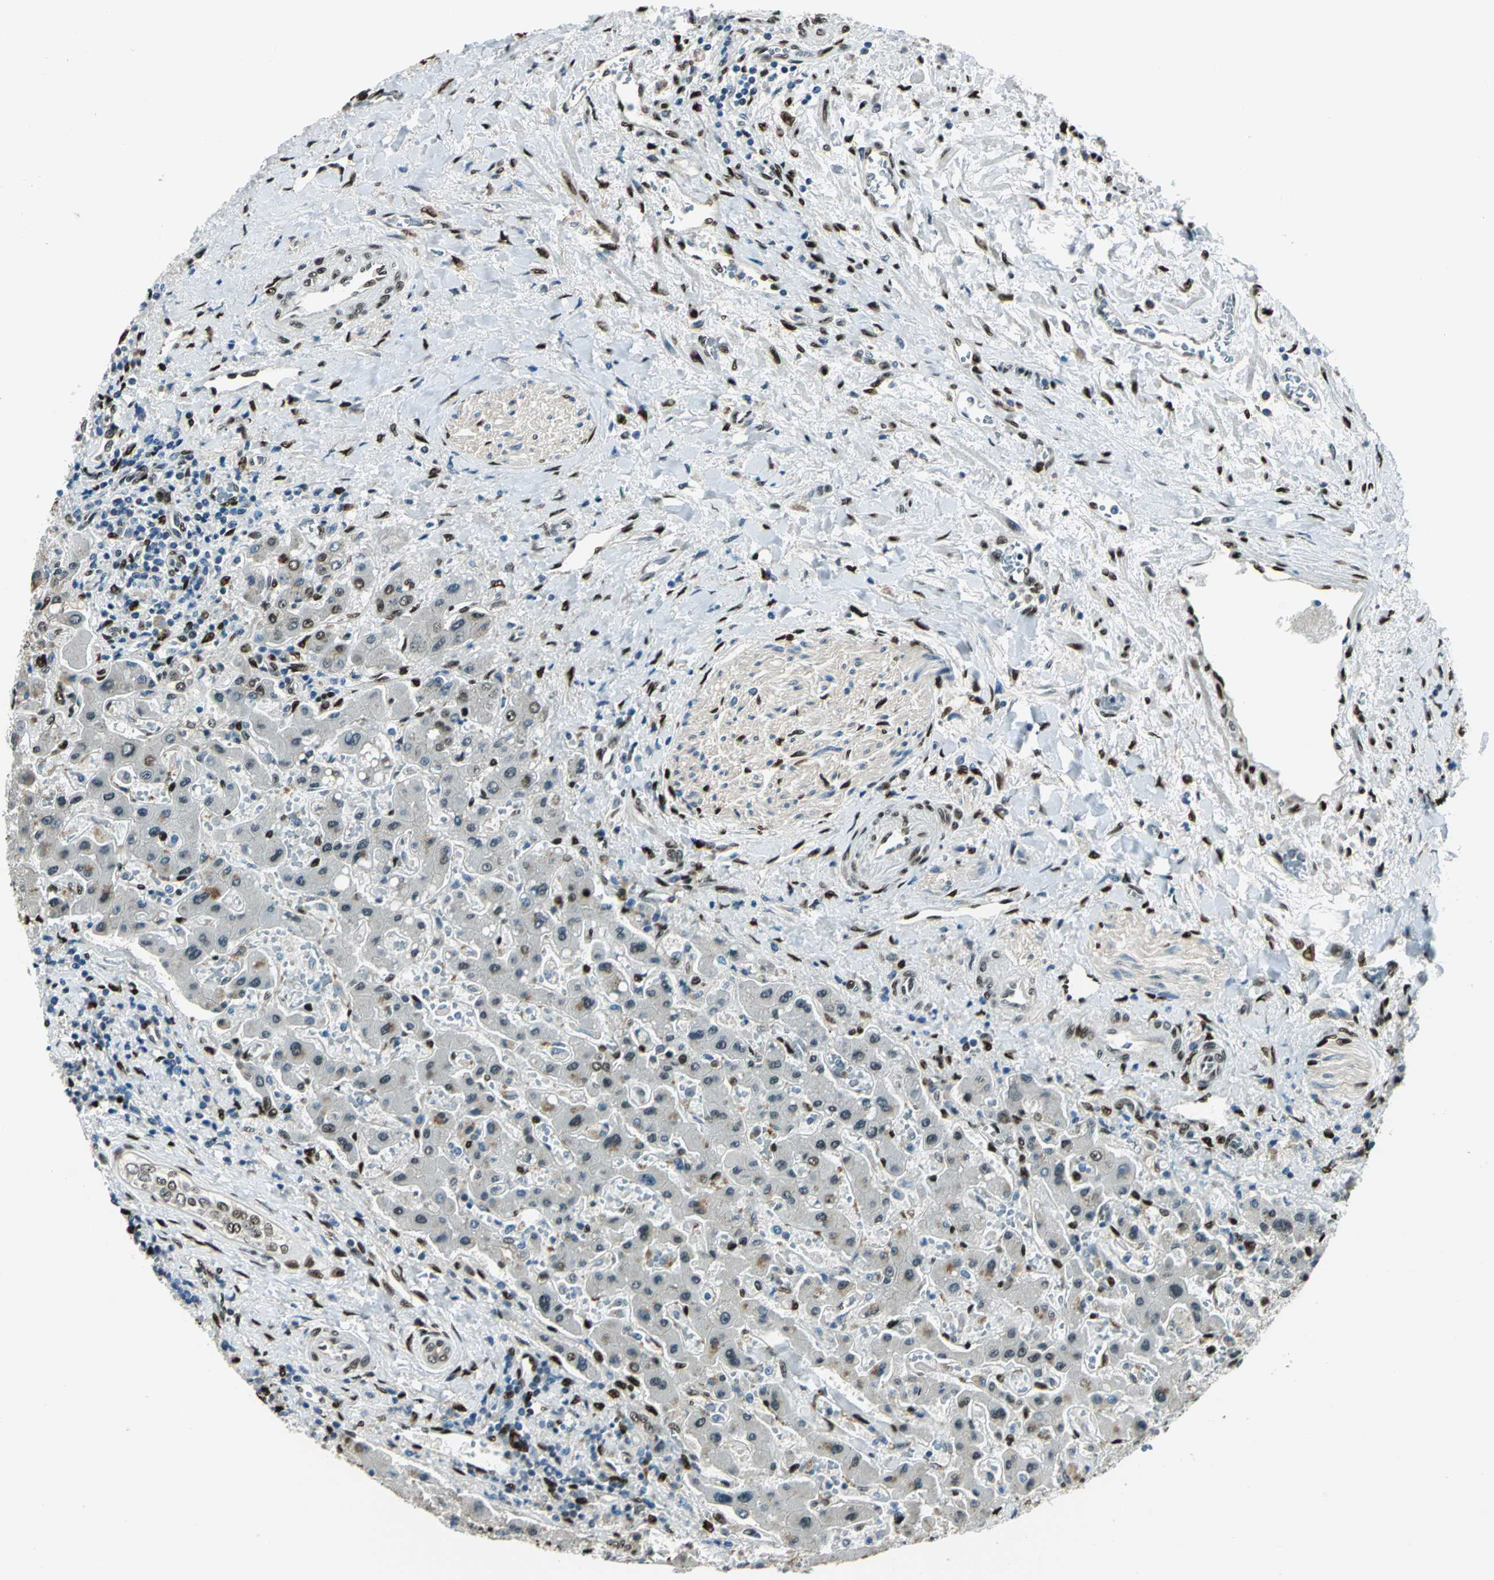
{"staining": {"intensity": "moderate", "quantity": "25%-75%", "location": "cytoplasmic/membranous,nuclear"}, "tissue": "liver cancer", "cell_type": "Tumor cells", "image_type": "cancer", "snomed": [{"axis": "morphology", "description": "Cholangiocarcinoma"}, {"axis": "topography", "description": "Liver"}], "caption": "Immunohistochemical staining of human liver cancer demonstrates medium levels of moderate cytoplasmic/membranous and nuclear positivity in approximately 25%-75% of tumor cells. (DAB = brown stain, brightfield microscopy at high magnification).", "gene": "NFIA", "patient": {"sex": "male", "age": 50}}